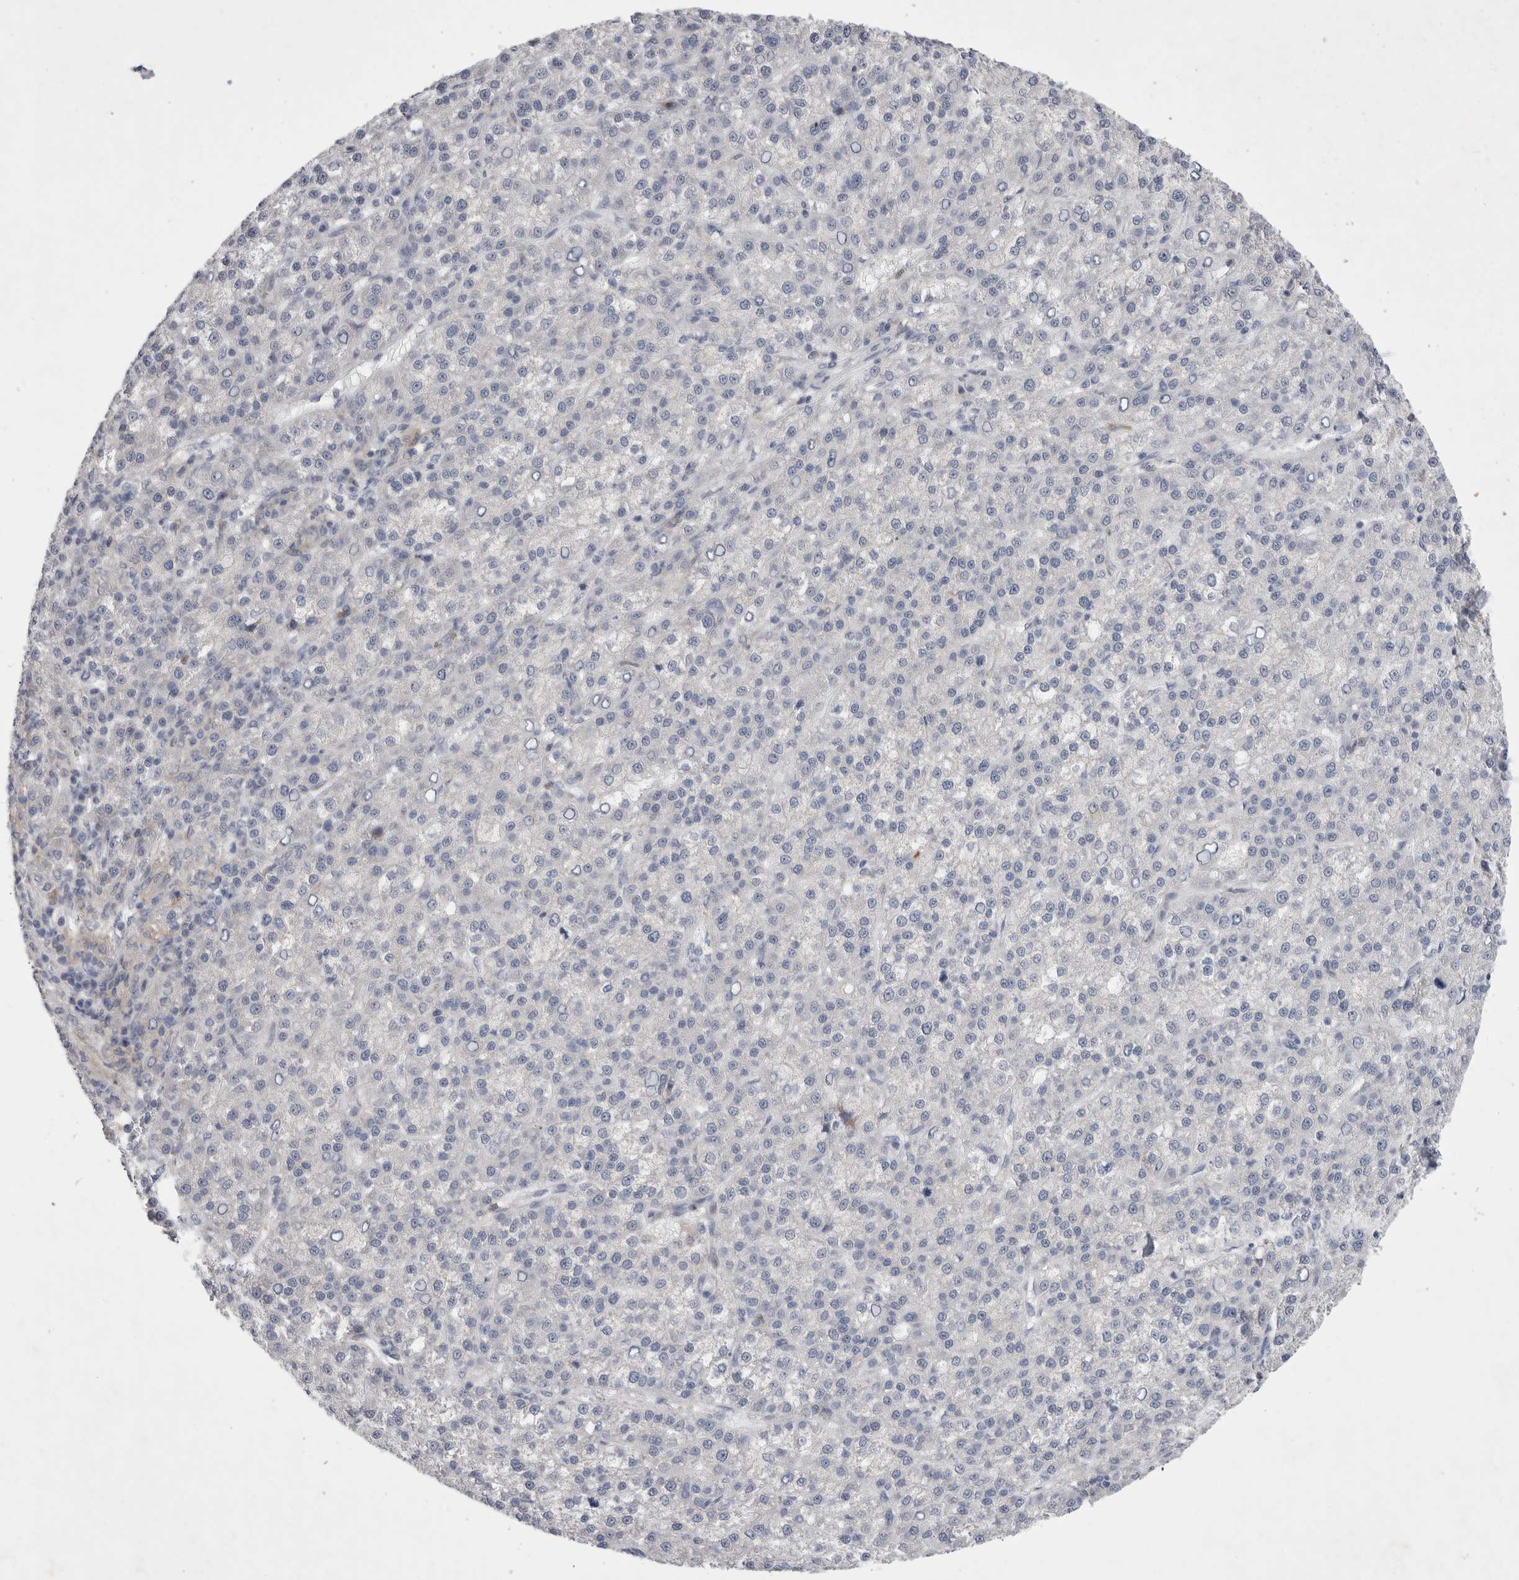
{"staining": {"intensity": "negative", "quantity": "none", "location": "none"}, "tissue": "liver cancer", "cell_type": "Tumor cells", "image_type": "cancer", "snomed": [{"axis": "morphology", "description": "Carcinoma, Hepatocellular, NOS"}, {"axis": "topography", "description": "Liver"}], "caption": "The IHC image has no significant expression in tumor cells of liver hepatocellular carcinoma tissue.", "gene": "SIGLEC10", "patient": {"sex": "female", "age": 58}}